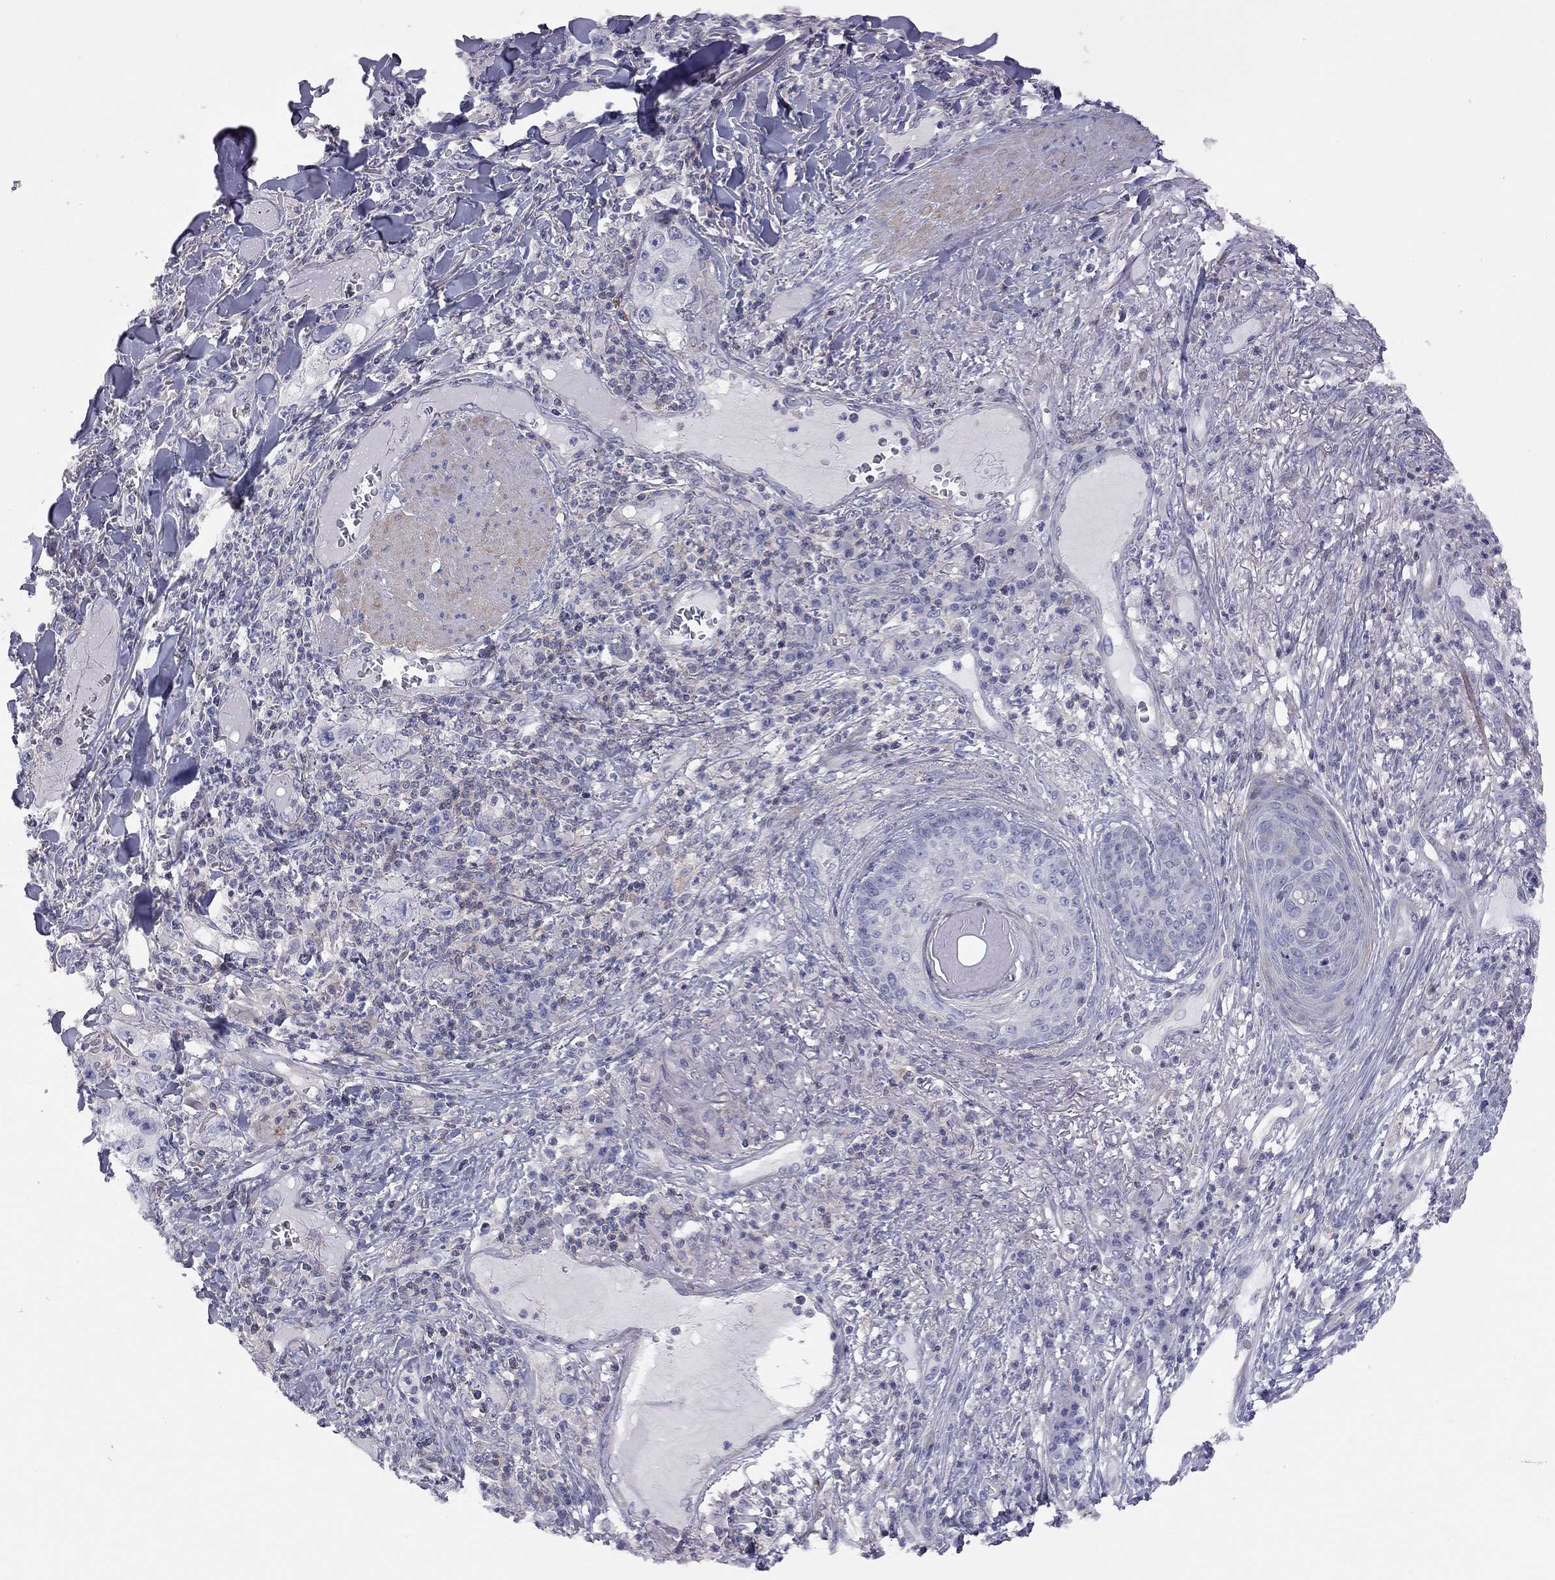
{"staining": {"intensity": "negative", "quantity": "none", "location": "none"}, "tissue": "skin cancer", "cell_type": "Tumor cells", "image_type": "cancer", "snomed": [{"axis": "morphology", "description": "Squamous cell carcinoma, NOS"}, {"axis": "topography", "description": "Skin"}], "caption": "Immunohistochemical staining of human skin cancer exhibits no significant expression in tumor cells.", "gene": "ADCYAP1", "patient": {"sex": "male", "age": 82}}